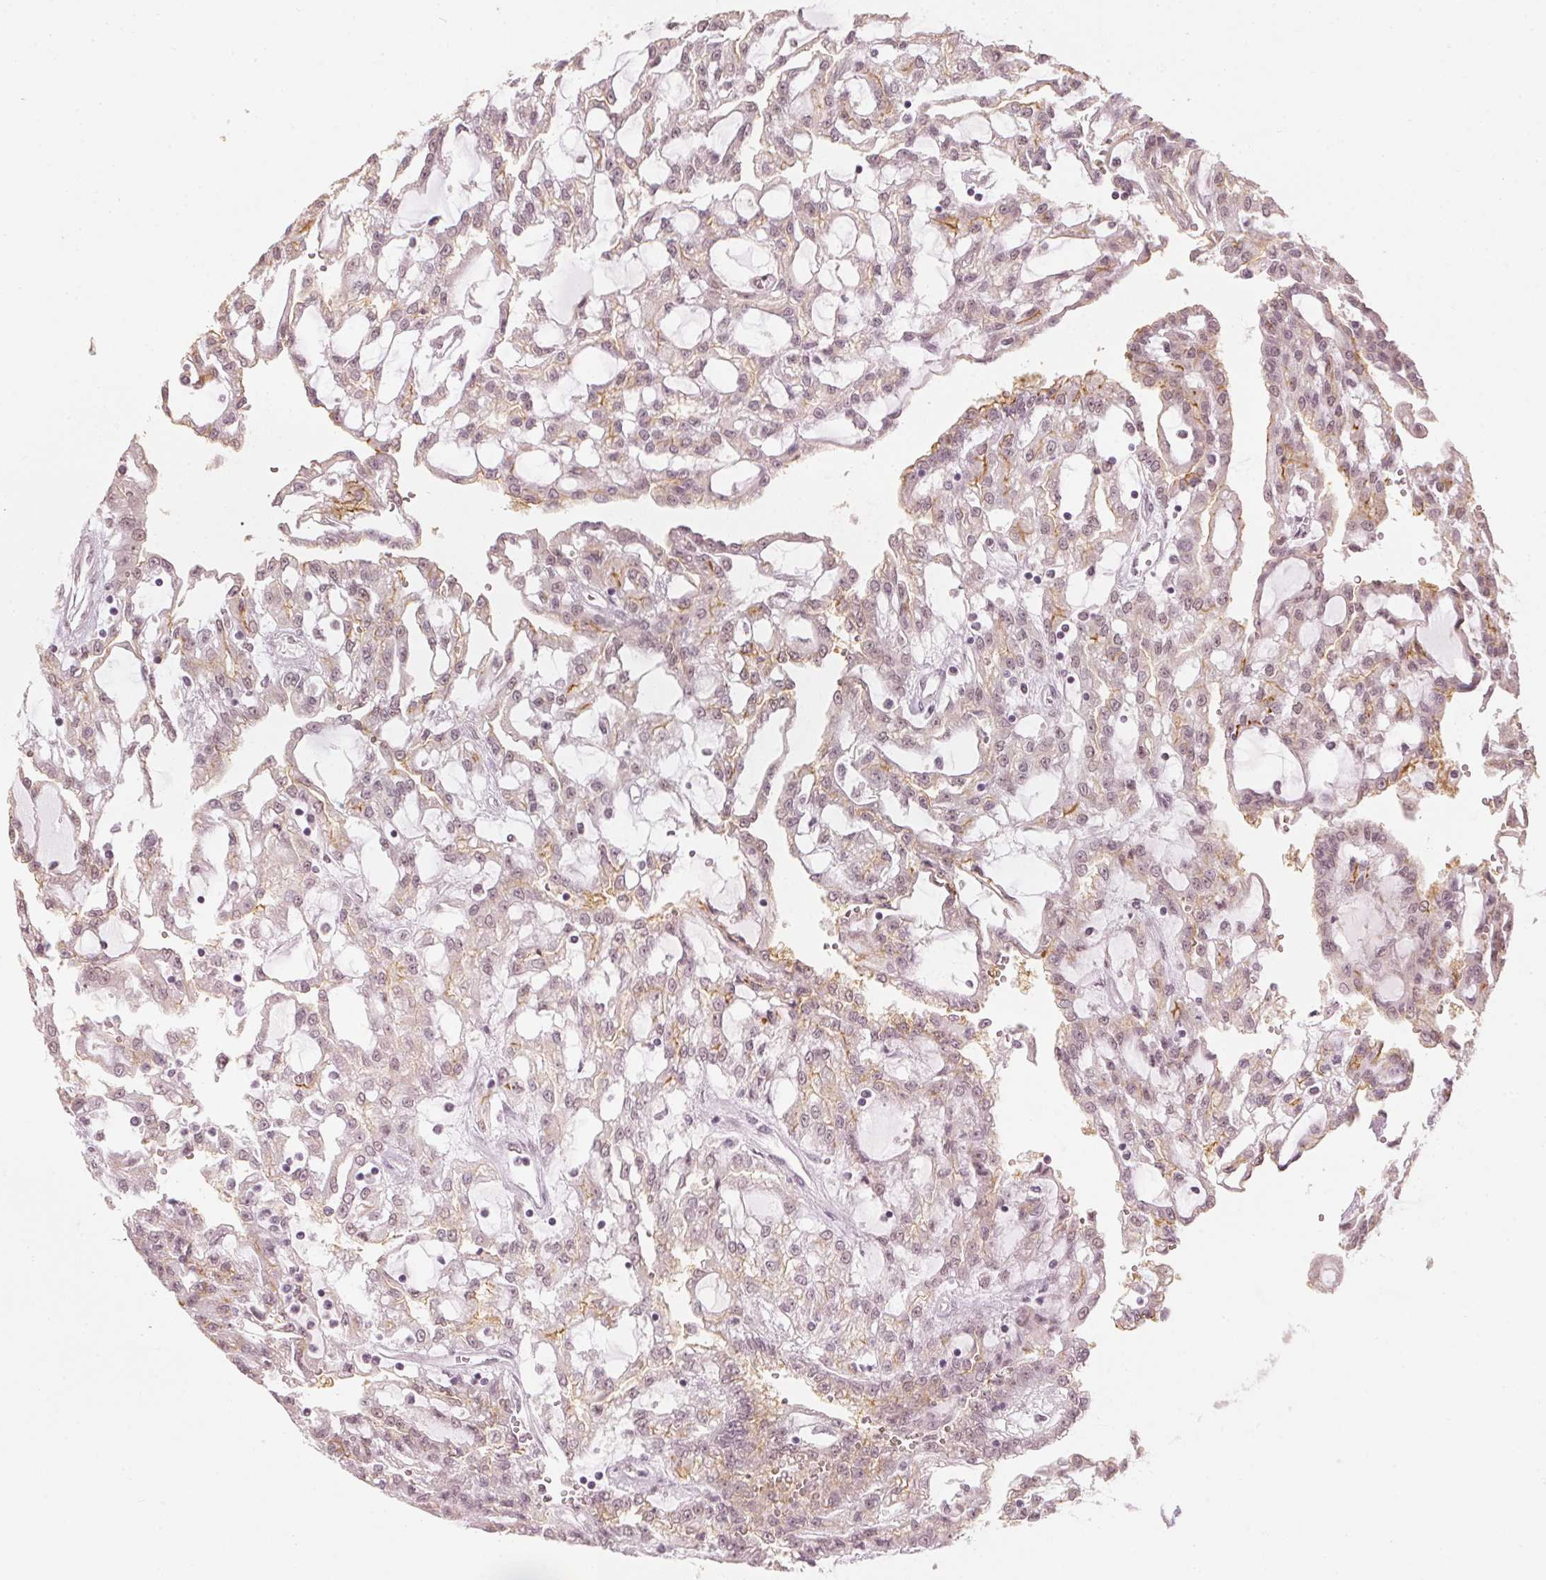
{"staining": {"intensity": "negative", "quantity": "none", "location": "none"}, "tissue": "renal cancer", "cell_type": "Tumor cells", "image_type": "cancer", "snomed": [{"axis": "morphology", "description": "Adenocarcinoma, NOS"}, {"axis": "topography", "description": "Kidney"}], "caption": "A photomicrograph of human renal adenocarcinoma is negative for staining in tumor cells.", "gene": "SLC39A3", "patient": {"sex": "male", "age": 63}}